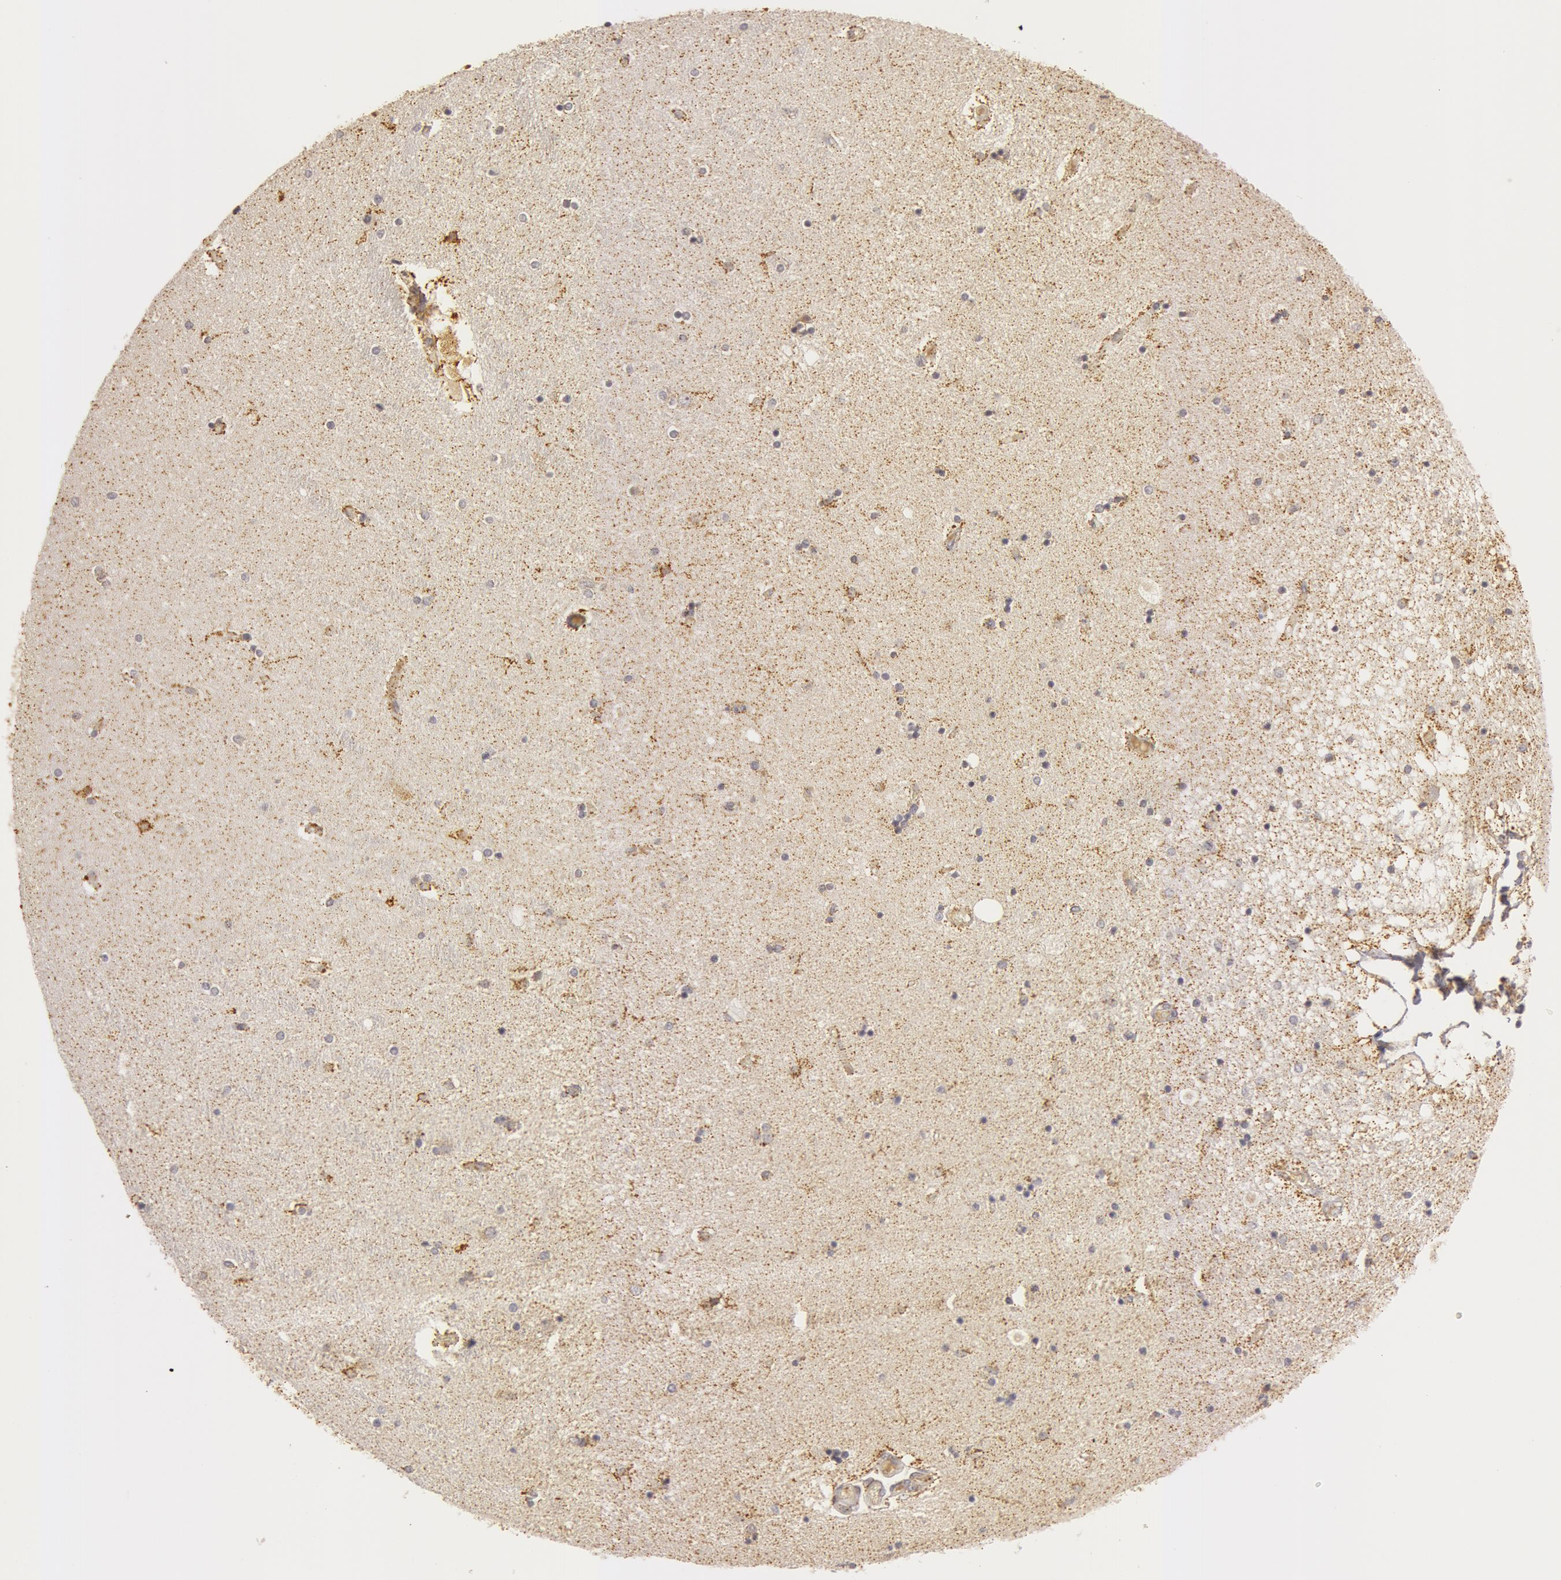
{"staining": {"intensity": "weak", "quantity": ">75%", "location": "cytoplasmic/membranous"}, "tissue": "hippocampus", "cell_type": "Glial cells", "image_type": "normal", "snomed": [{"axis": "morphology", "description": "Normal tissue, NOS"}, {"axis": "topography", "description": "Hippocampus"}], "caption": "This is a photomicrograph of immunohistochemistry (IHC) staining of normal hippocampus, which shows weak staining in the cytoplasmic/membranous of glial cells.", "gene": "C7", "patient": {"sex": "female", "age": 54}}